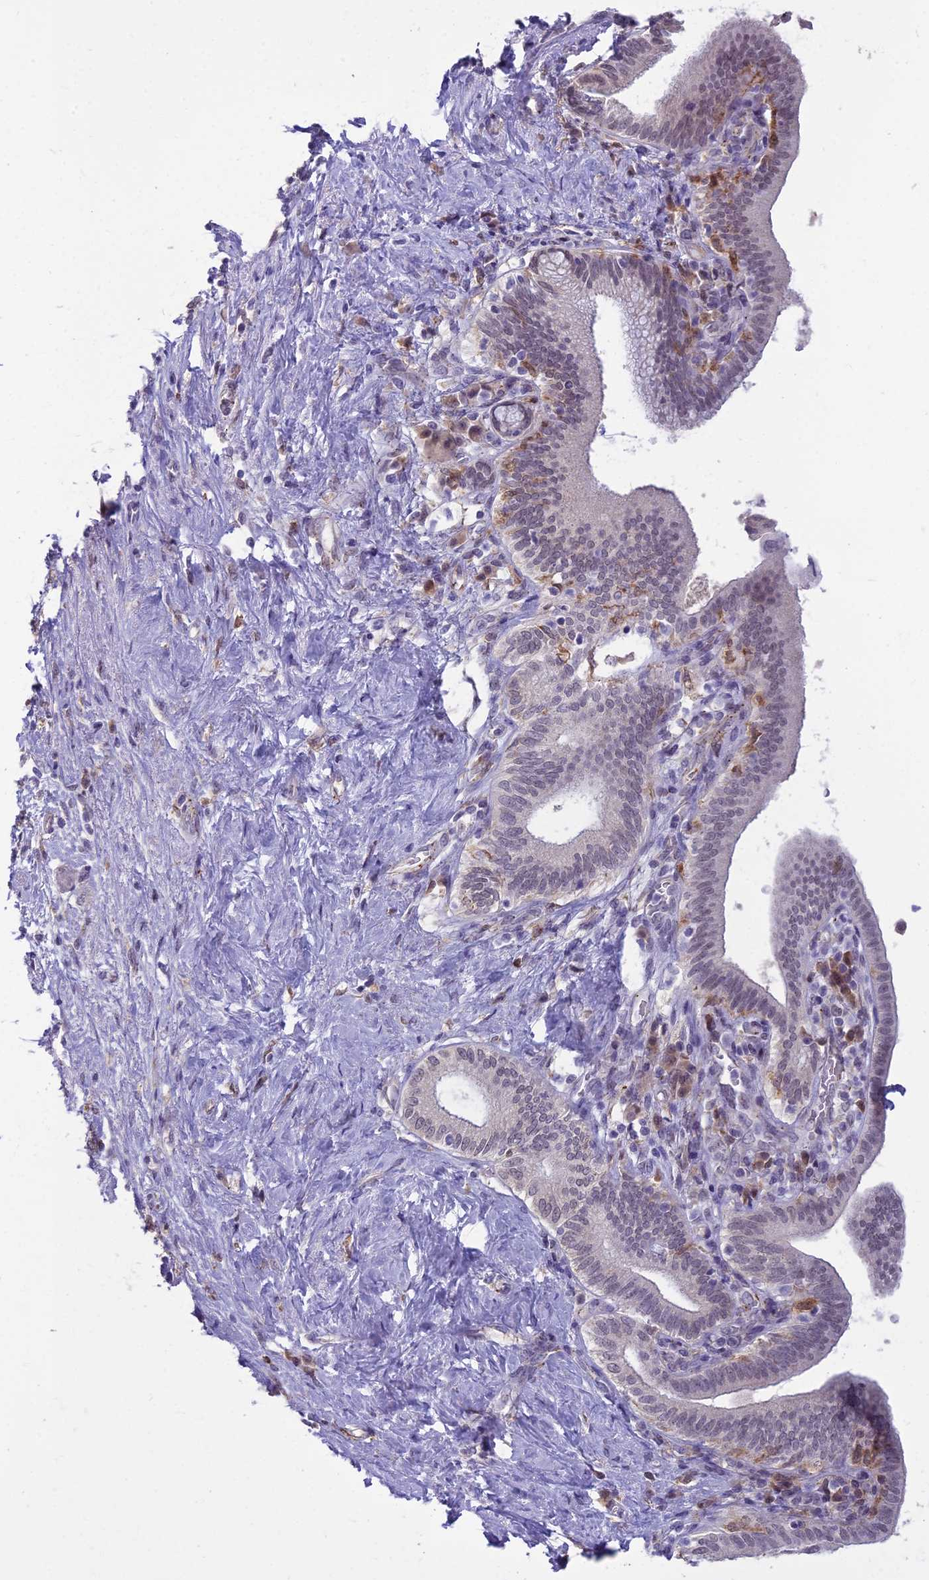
{"staining": {"intensity": "weak", "quantity": "<25%", "location": "cytoplasmic/membranous"}, "tissue": "pancreatic cancer", "cell_type": "Tumor cells", "image_type": "cancer", "snomed": [{"axis": "morphology", "description": "Adenocarcinoma, NOS"}, {"axis": "topography", "description": "Pancreas"}], "caption": "This micrograph is of pancreatic adenocarcinoma stained with immunohistochemistry (IHC) to label a protein in brown with the nuclei are counter-stained blue. There is no expression in tumor cells.", "gene": "BLNK", "patient": {"sex": "female", "age": 73}}